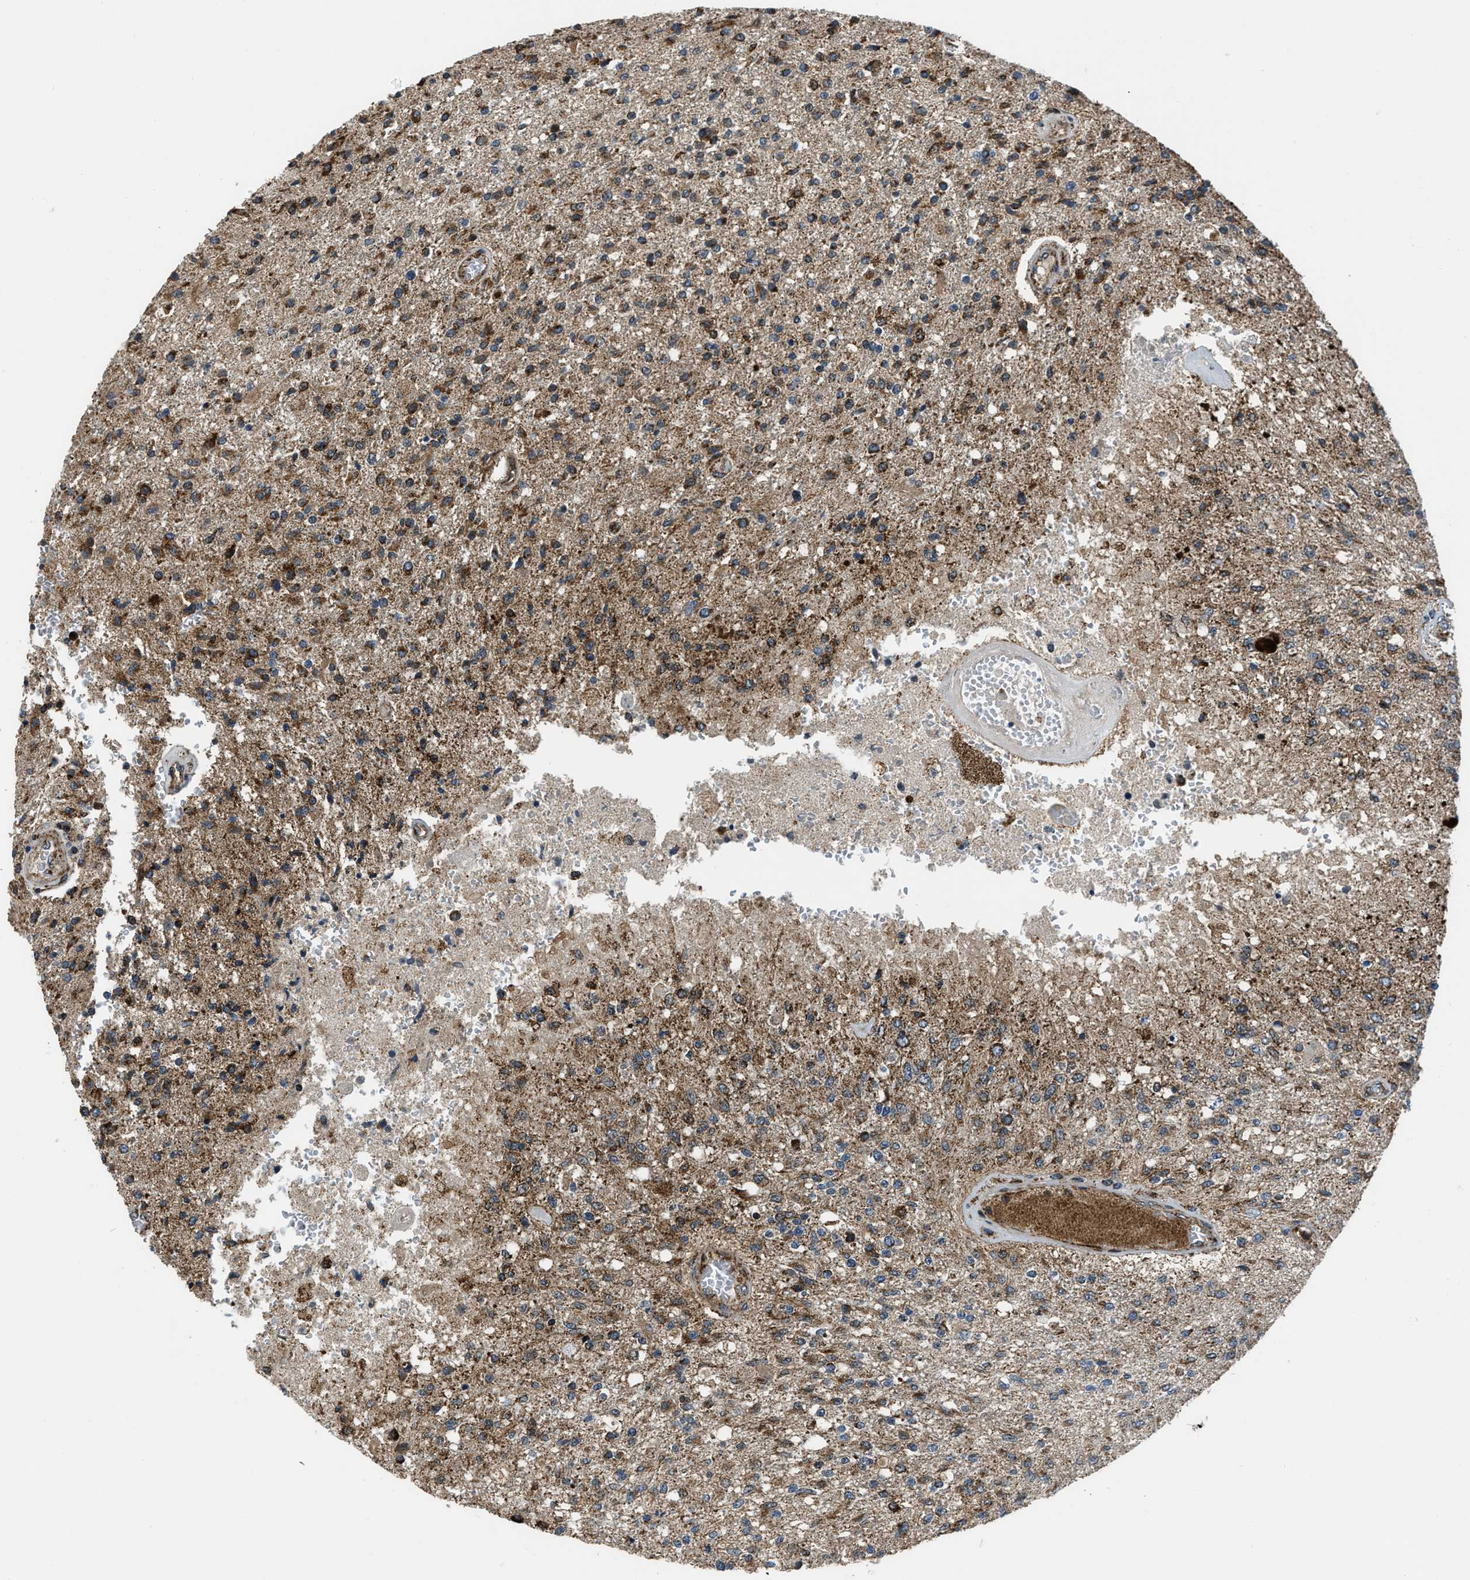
{"staining": {"intensity": "strong", "quantity": ">75%", "location": "cytoplasmic/membranous"}, "tissue": "glioma", "cell_type": "Tumor cells", "image_type": "cancer", "snomed": [{"axis": "morphology", "description": "Normal tissue, NOS"}, {"axis": "morphology", "description": "Glioma, malignant, High grade"}, {"axis": "topography", "description": "Cerebral cortex"}], "caption": "This photomicrograph demonstrates immunohistochemistry staining of human malignant high-grade glioma, with high strong cytoplasmic/membranous positivity in approximately >75% of tumor cells.", "gene": "GSDME", "patient": {"sex": "male", "age": 77}}